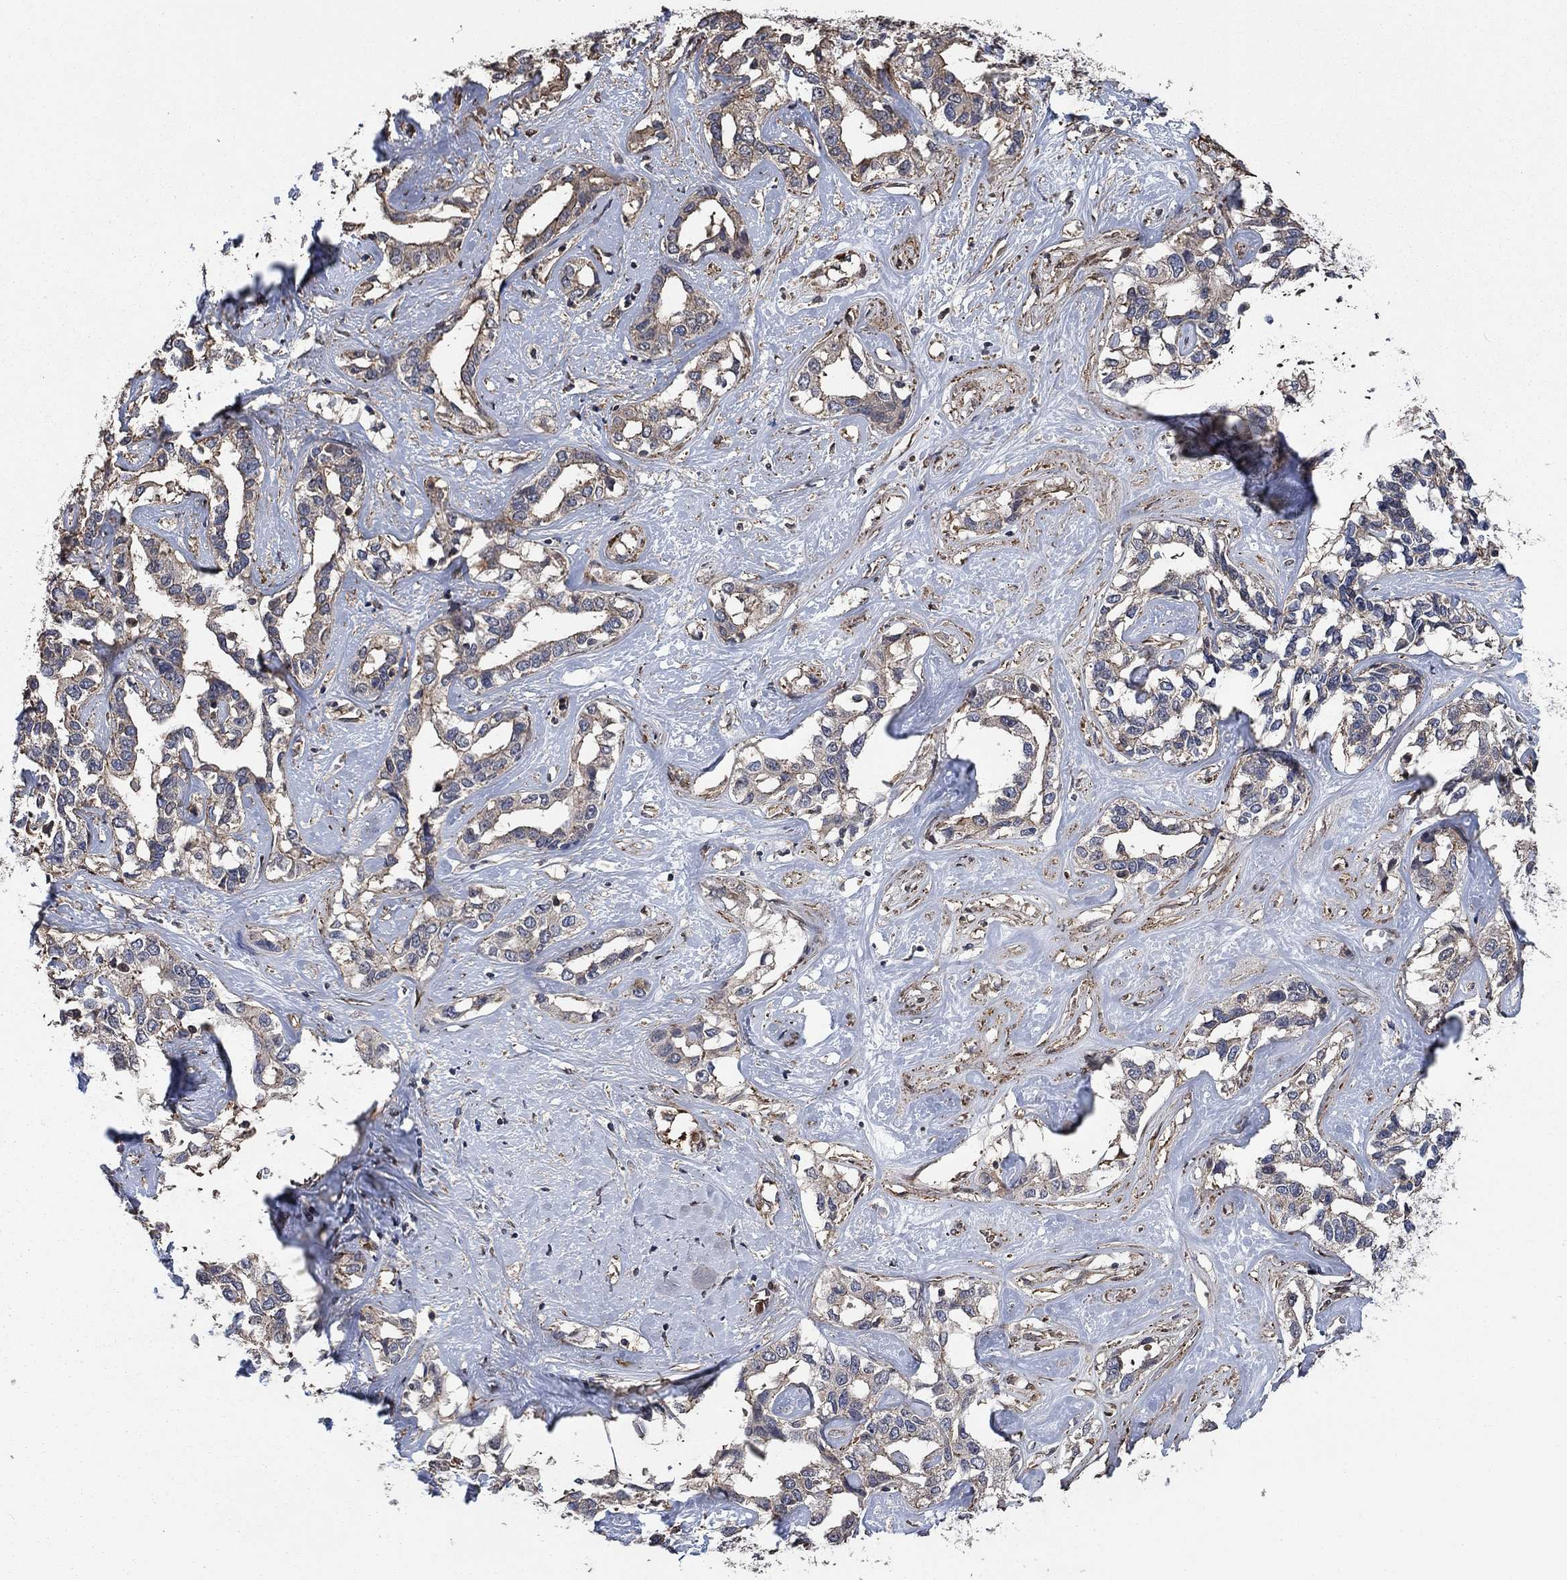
{"staining": {"intensity": "moderate", "quantity": "25%-75%", "location": "cytoplasmic/membranous"}, "tissue": "liver cancer", "cell_type": "Tumor cells", "image_type": "cancer", "snomed": [{"axis": "morphology", "description": "Cholangiocarcinoma"}, {"axis": "topography", "description": "Liver"}], "caption": "Human liver cancer stained for a protein (brown) demonstrates moderate cytoplasmic/membranous positive staining in approximately 25%-75% of tumor cells.", "gene": "PDE3A", "patient": {"sex": "male", "age": 59}}